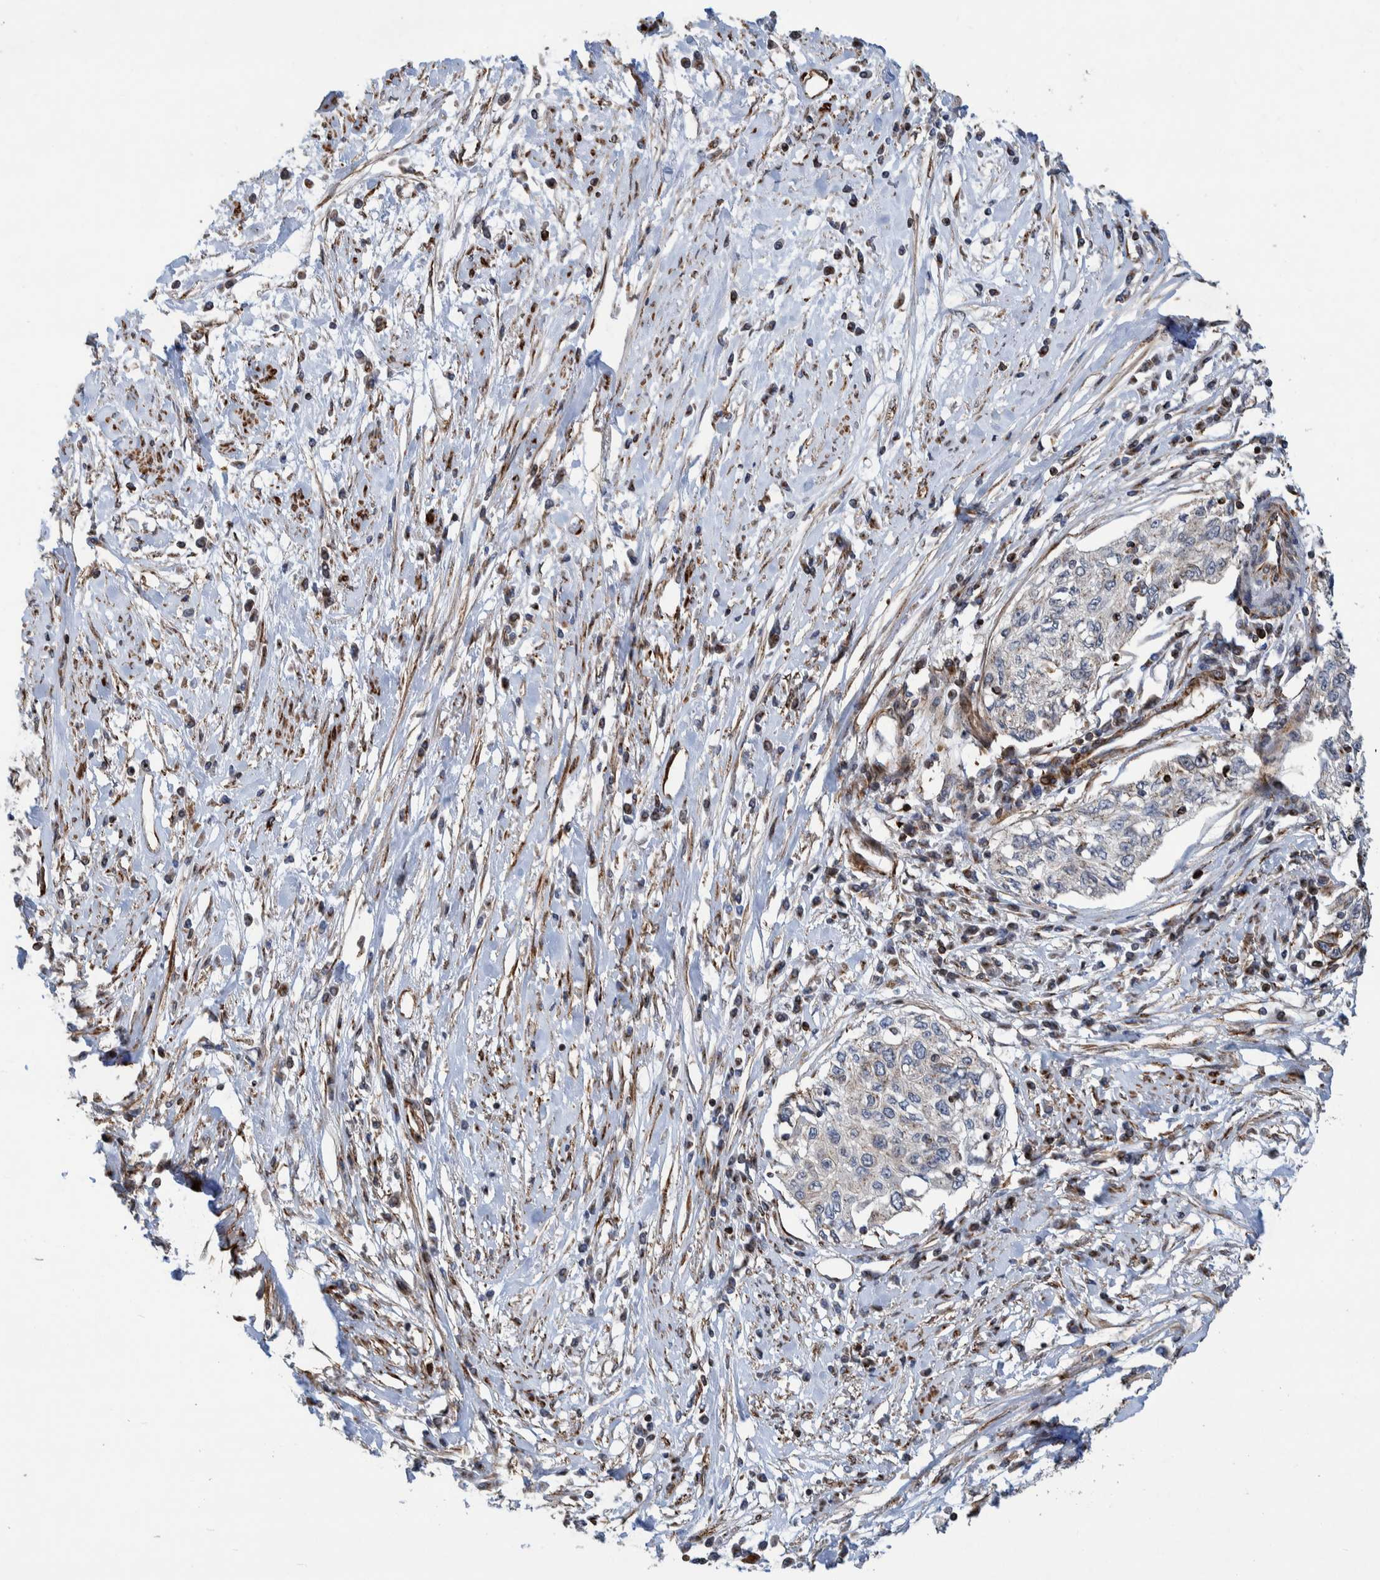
{"staining": {"intensity": "negative", "quantity": "none", "location": "none"}, "tissue": "cervical cancer", "cell_type": "Tumor cells", "image_type": "cancer", "snomed": [{"axis": "morphology", "description": "Squamous cell carcinoma, NOS"}, {"axis": "topography", "description": "Cervix"}], "caption": "Cervical squamous cell carcinoma was stained to show a protein in brown. There is no significant positivity in tumor cells.", "gene": "CCDC57", "patient": {"sex": "female", "age": 57}}